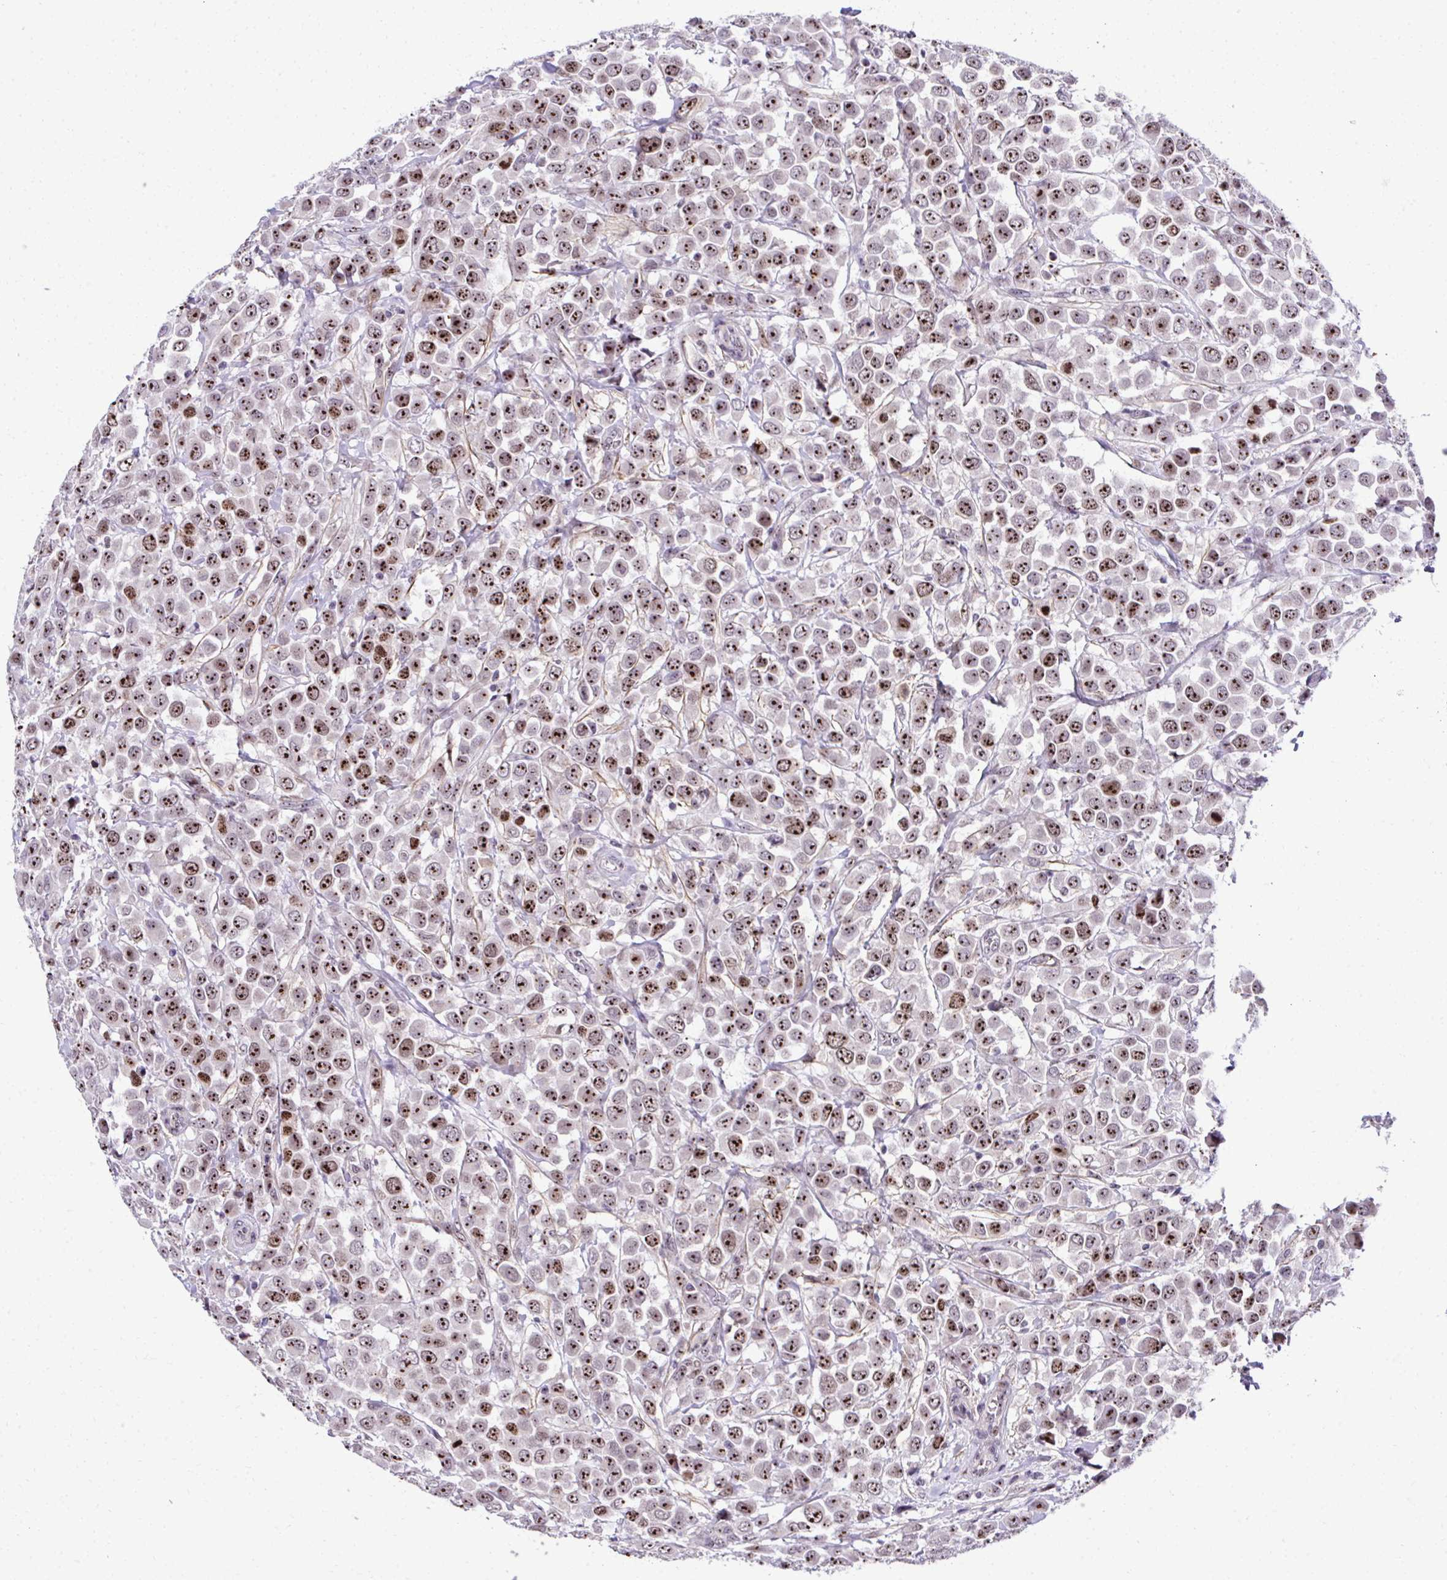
{"staining": {"intensity": "strong", "quantity": ">75%", "location": "nuclear"}, "tissue": "breast cancer", "cell_type": "Tumor cells", "image_type": "cancer", "snomed": [{"axis": "morphology", "description": "Duct carcinoma"}, {"axis": "topography", "description": "Breast"}], "caption": "Immunohistochemical staining of invasive ductal carcinoma (breast) displays strong nuclear protein staining in approximately >75% of tumor cells.", "gene": "CEP72", "patient": {"sex": "female", "age": 61}}